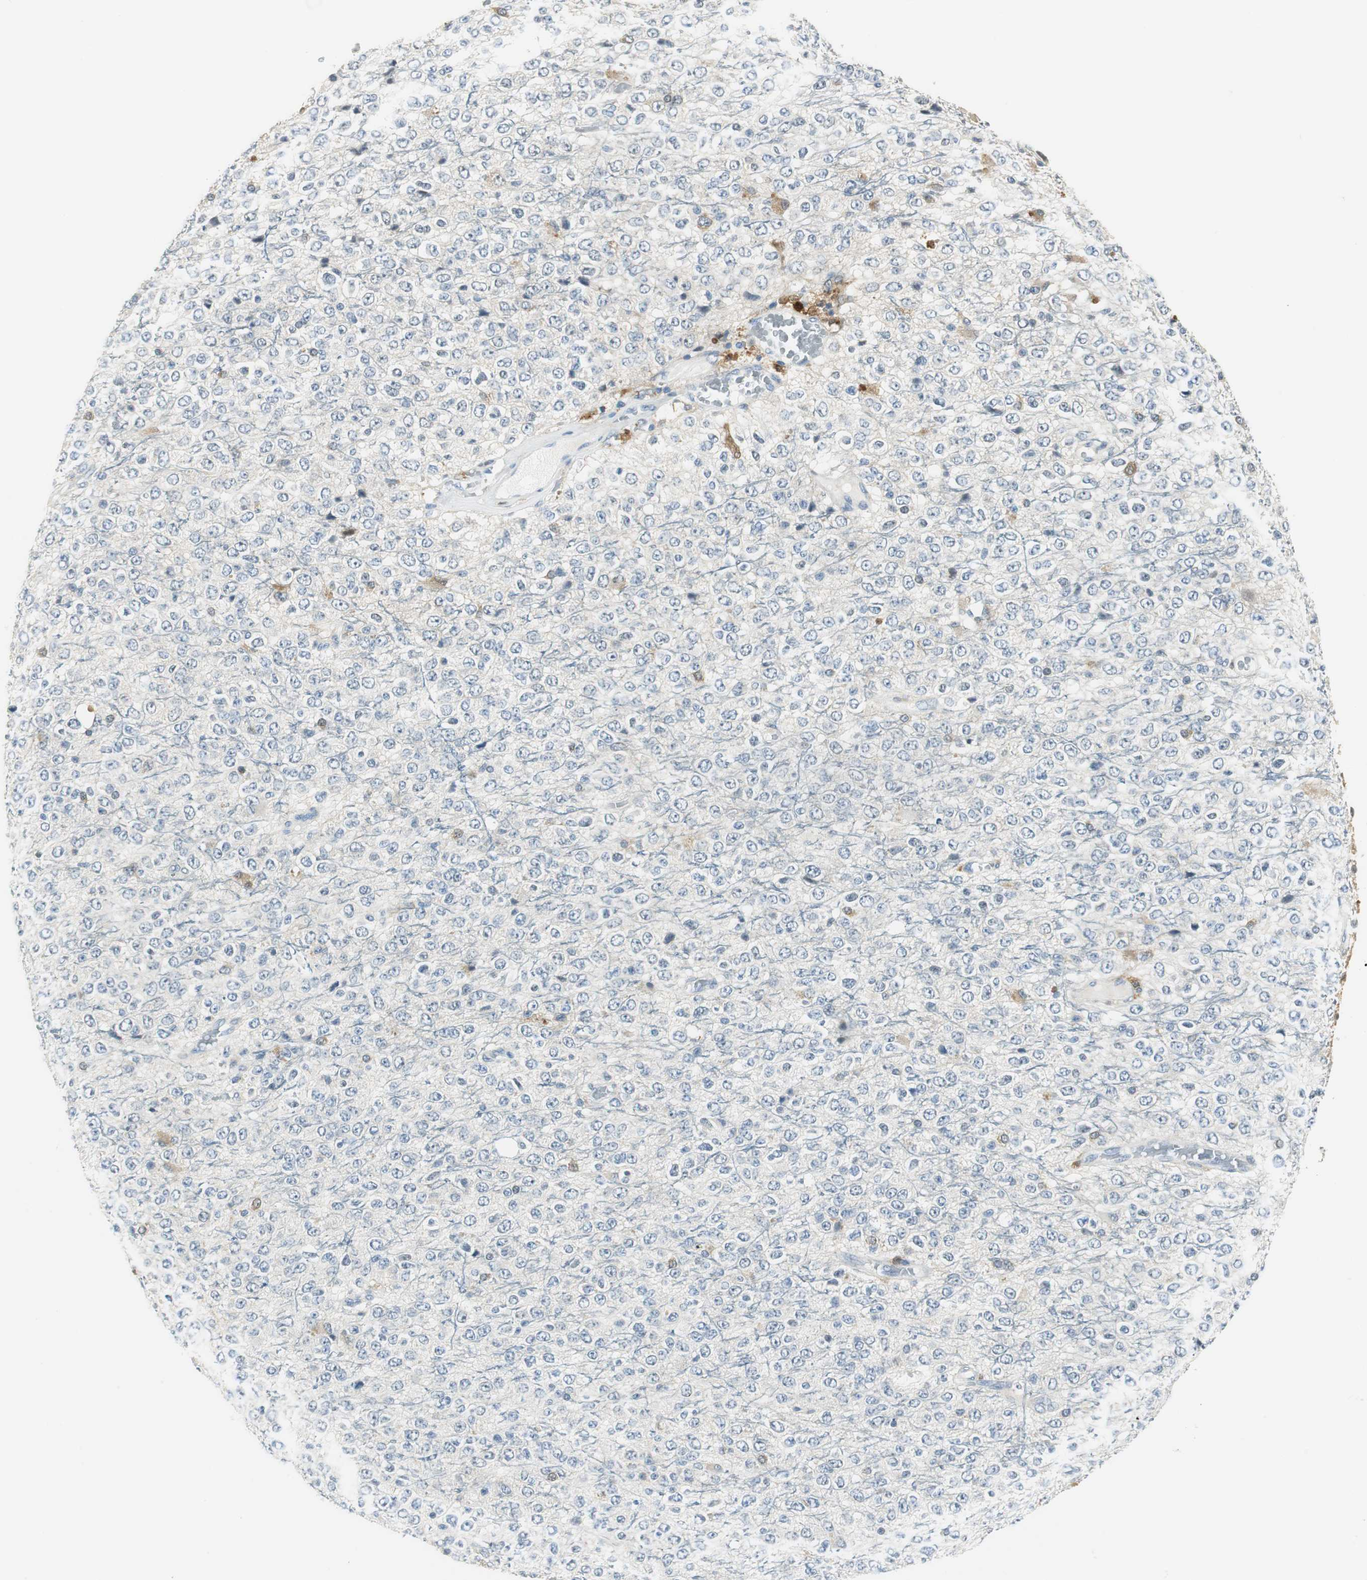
{"staining": {"intensity": "weak", "quantity": "<25%", "location": "cytoplasmic/membranous"}, "tissue": "glioma", "cell_type": "Tumor cells", "image_type": "cancer", "snomed": [{"axis": "morphology", "description": "Glioma, malignant, High grade"}, {"axis": "topography", "description": "pancreas cauda"}], "caption": "IHC micrograph of neoplastic tissue: human malignant high-grade glioma stained with DAB (3,3'-diaminobenzidine) demonstrates no significant protein positivity in tumor cells.", "gene": "ME1", "patient": {"sex": "male", "age": 60}}